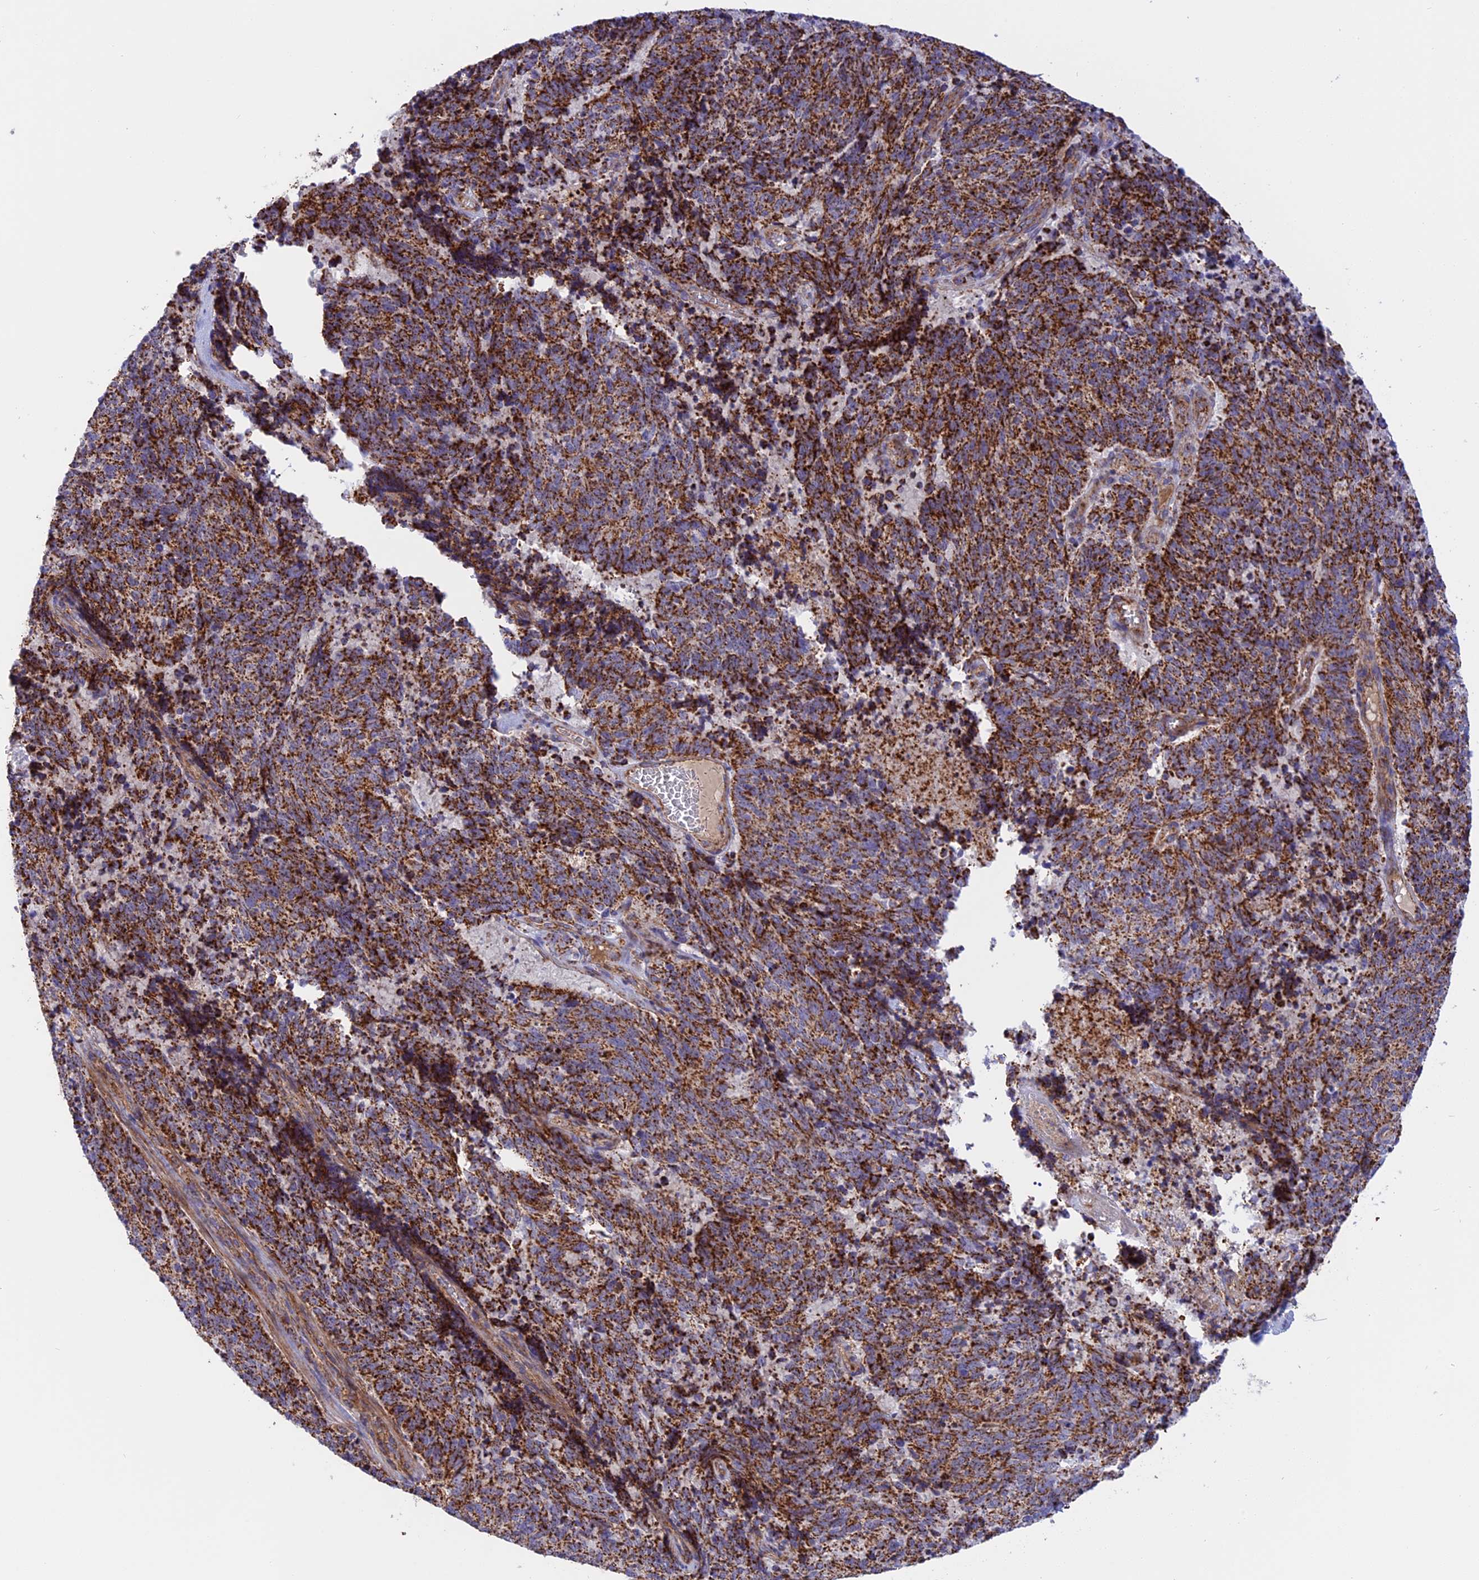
{"staining": {"intensity": "strong", "quantity": ">75%", "location": "cytoplasmic/membranous"}, "tissue": "cervical cancer", "cell_type": "Tumor cells", "image_type": "cancer", "snomed": [{"axis": "morphology", "description": "Squamous cell carcinoma, NOS"}, {"axis": "topography", "description": "Cervix"}], "caption": "This photomicrograph shows IHC staining of human cervical cancer (squamous cell carcinoma), with high strong cytoplasmic/membranous positivity in about >75% of tumor cells.", "gene": "UQCRB", "patient": {"sex": "female", "age": 29}}